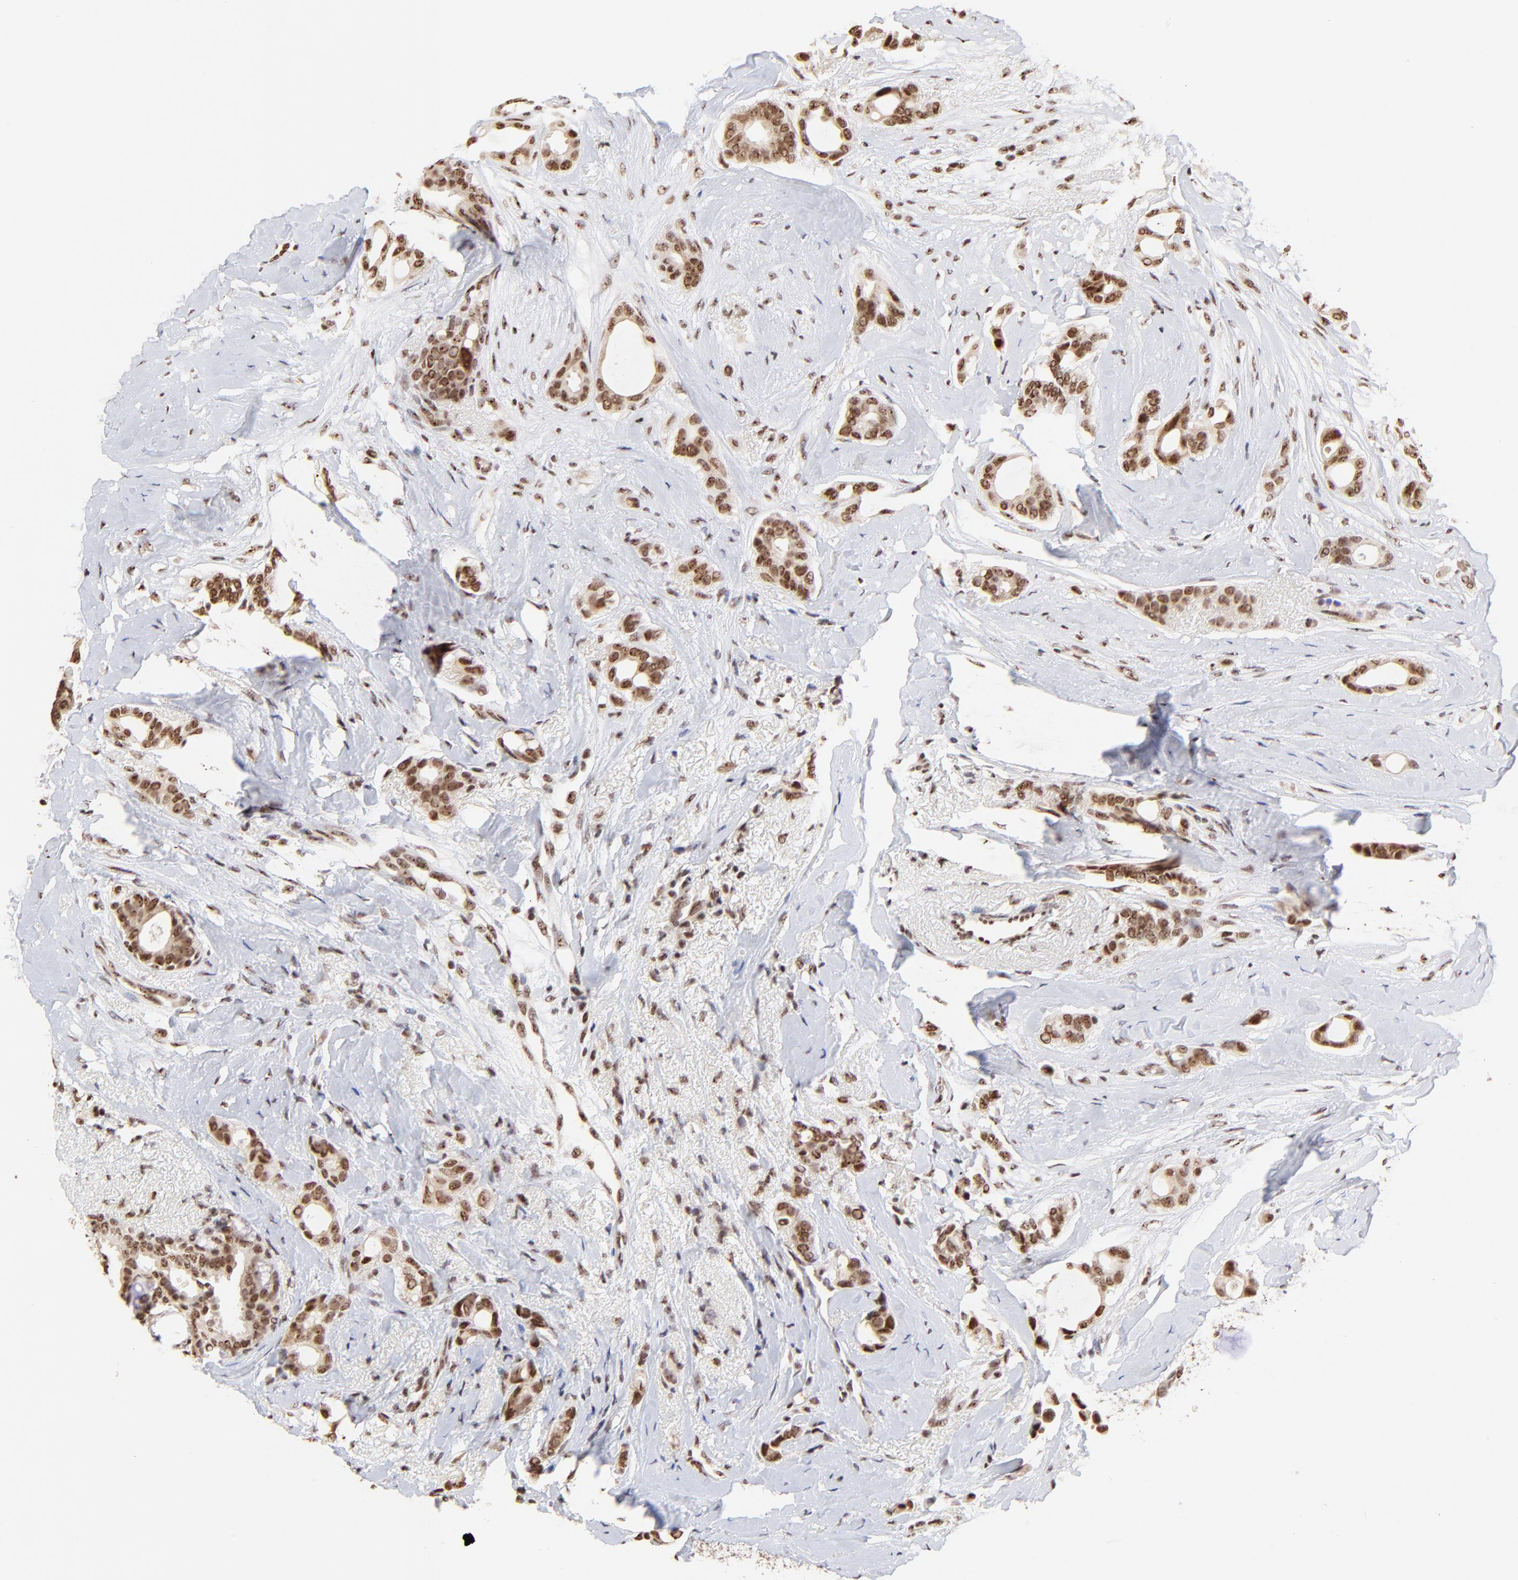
{"staining": {"intensity": "moderate", "quantity": ">75%", "location": "cytoplasmic/membranous,nuclear"}, "tissue": "breast cancer", "cell_type": "Tumor cells", "image_type": "cancer", "snomed": [{"axis": "morphology", "description": "Duct carcinoma"}, {"axis": "topography", "description": "Breast"}], "caption": "Infiltrating ductal carcinoma (breast) stained with a brown dye reveals moderate cytoplasmic/membranous and nuclear positive expression in about >75% of tumor cells.", "gene": "ZNF670", "patient": {"sex": "female", "age": 54}}